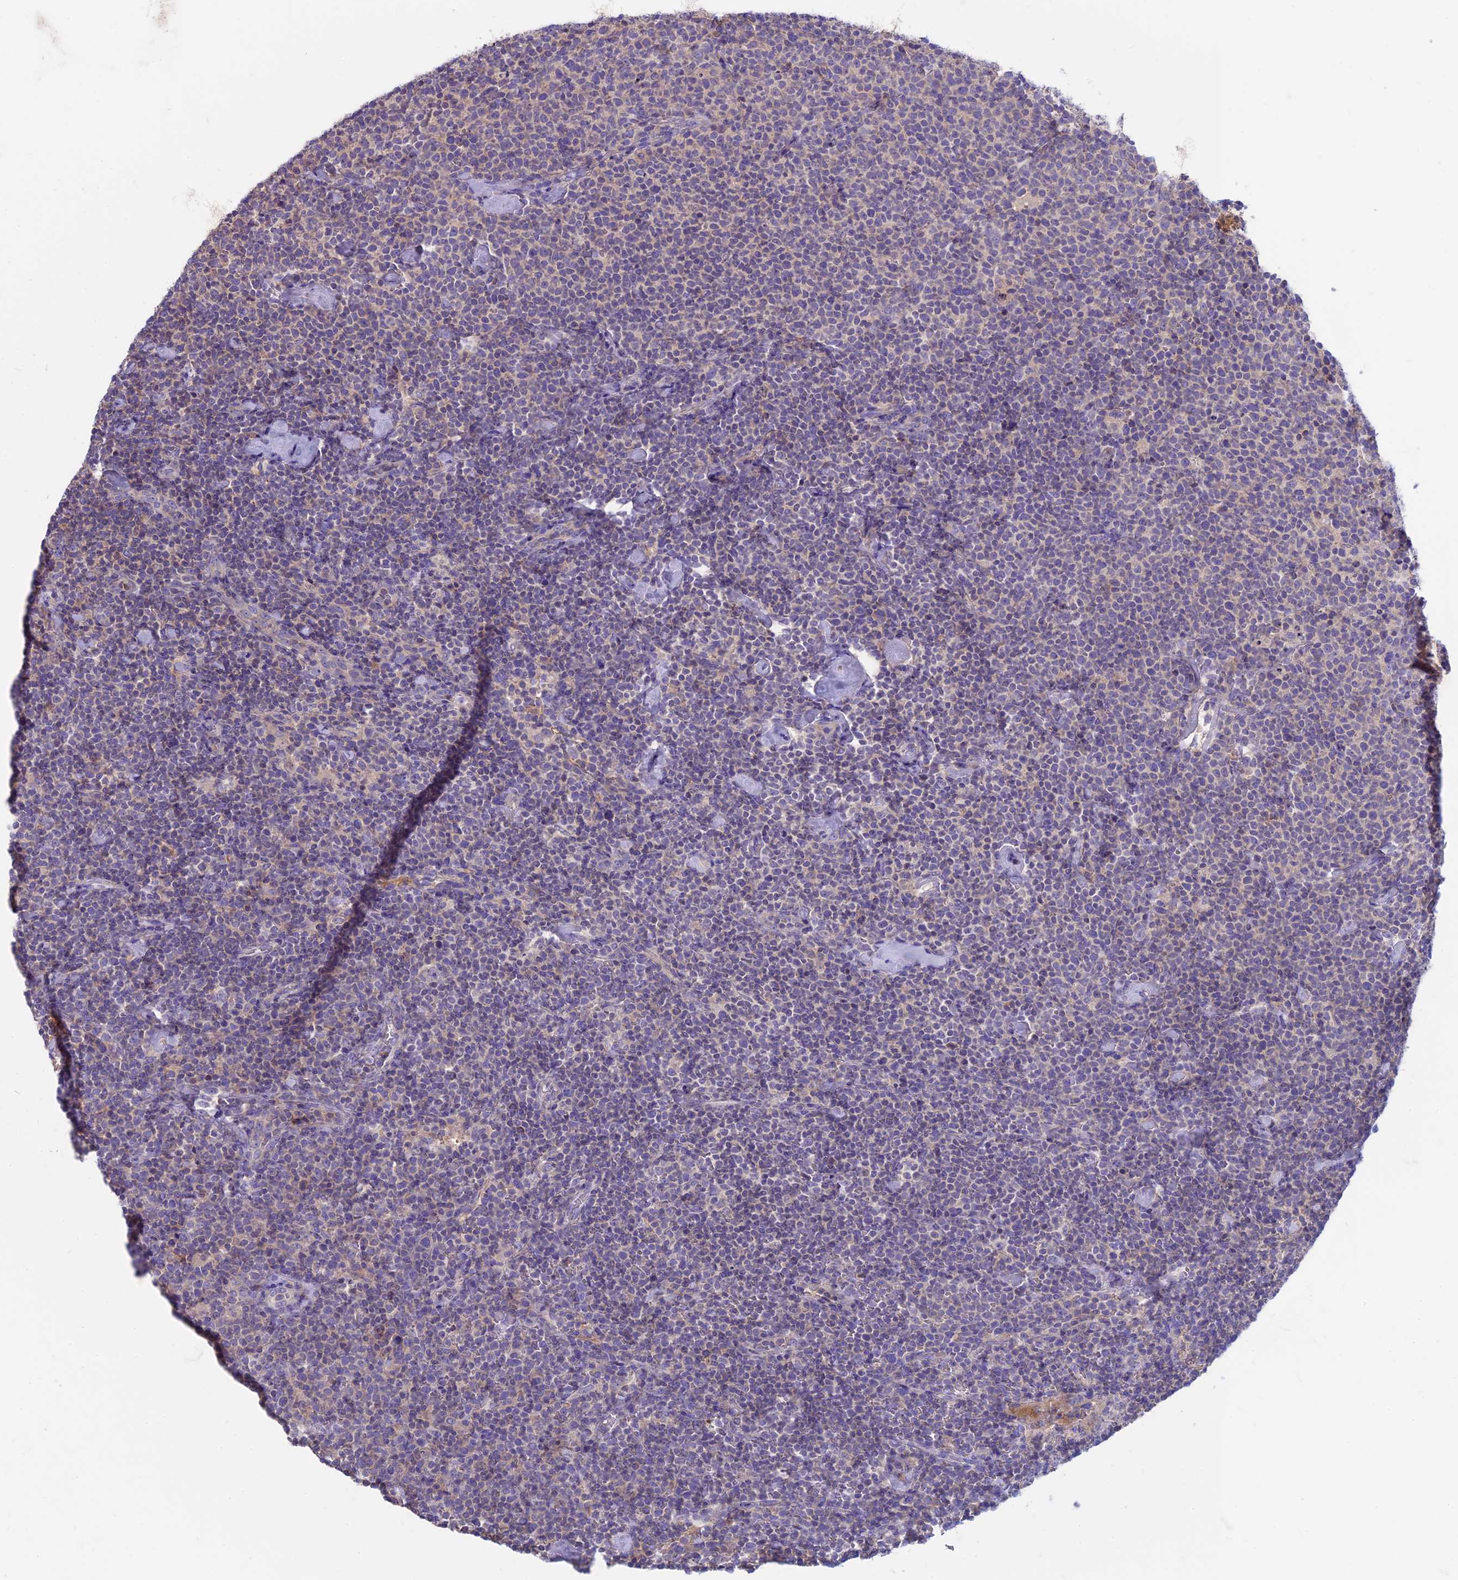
{"staining": {"intensity": "negative", "quantity": "none", "location": "none"}, "tissue": "lymphoma", "cell_type": "Tumor cells", "image_type": "cancer", "snomed": [{"axis": "morphology", "description": "Malignant lymphoma, non-Hodgkin's type, High grade"}, {"axis": "topography", "description": "Lymph node"}], "caption": "A micrograph of human lymphoma is negative for staining in tumor cells.", "gene": "CDAN1", "patient": {"sex": "male", "age": 61}}